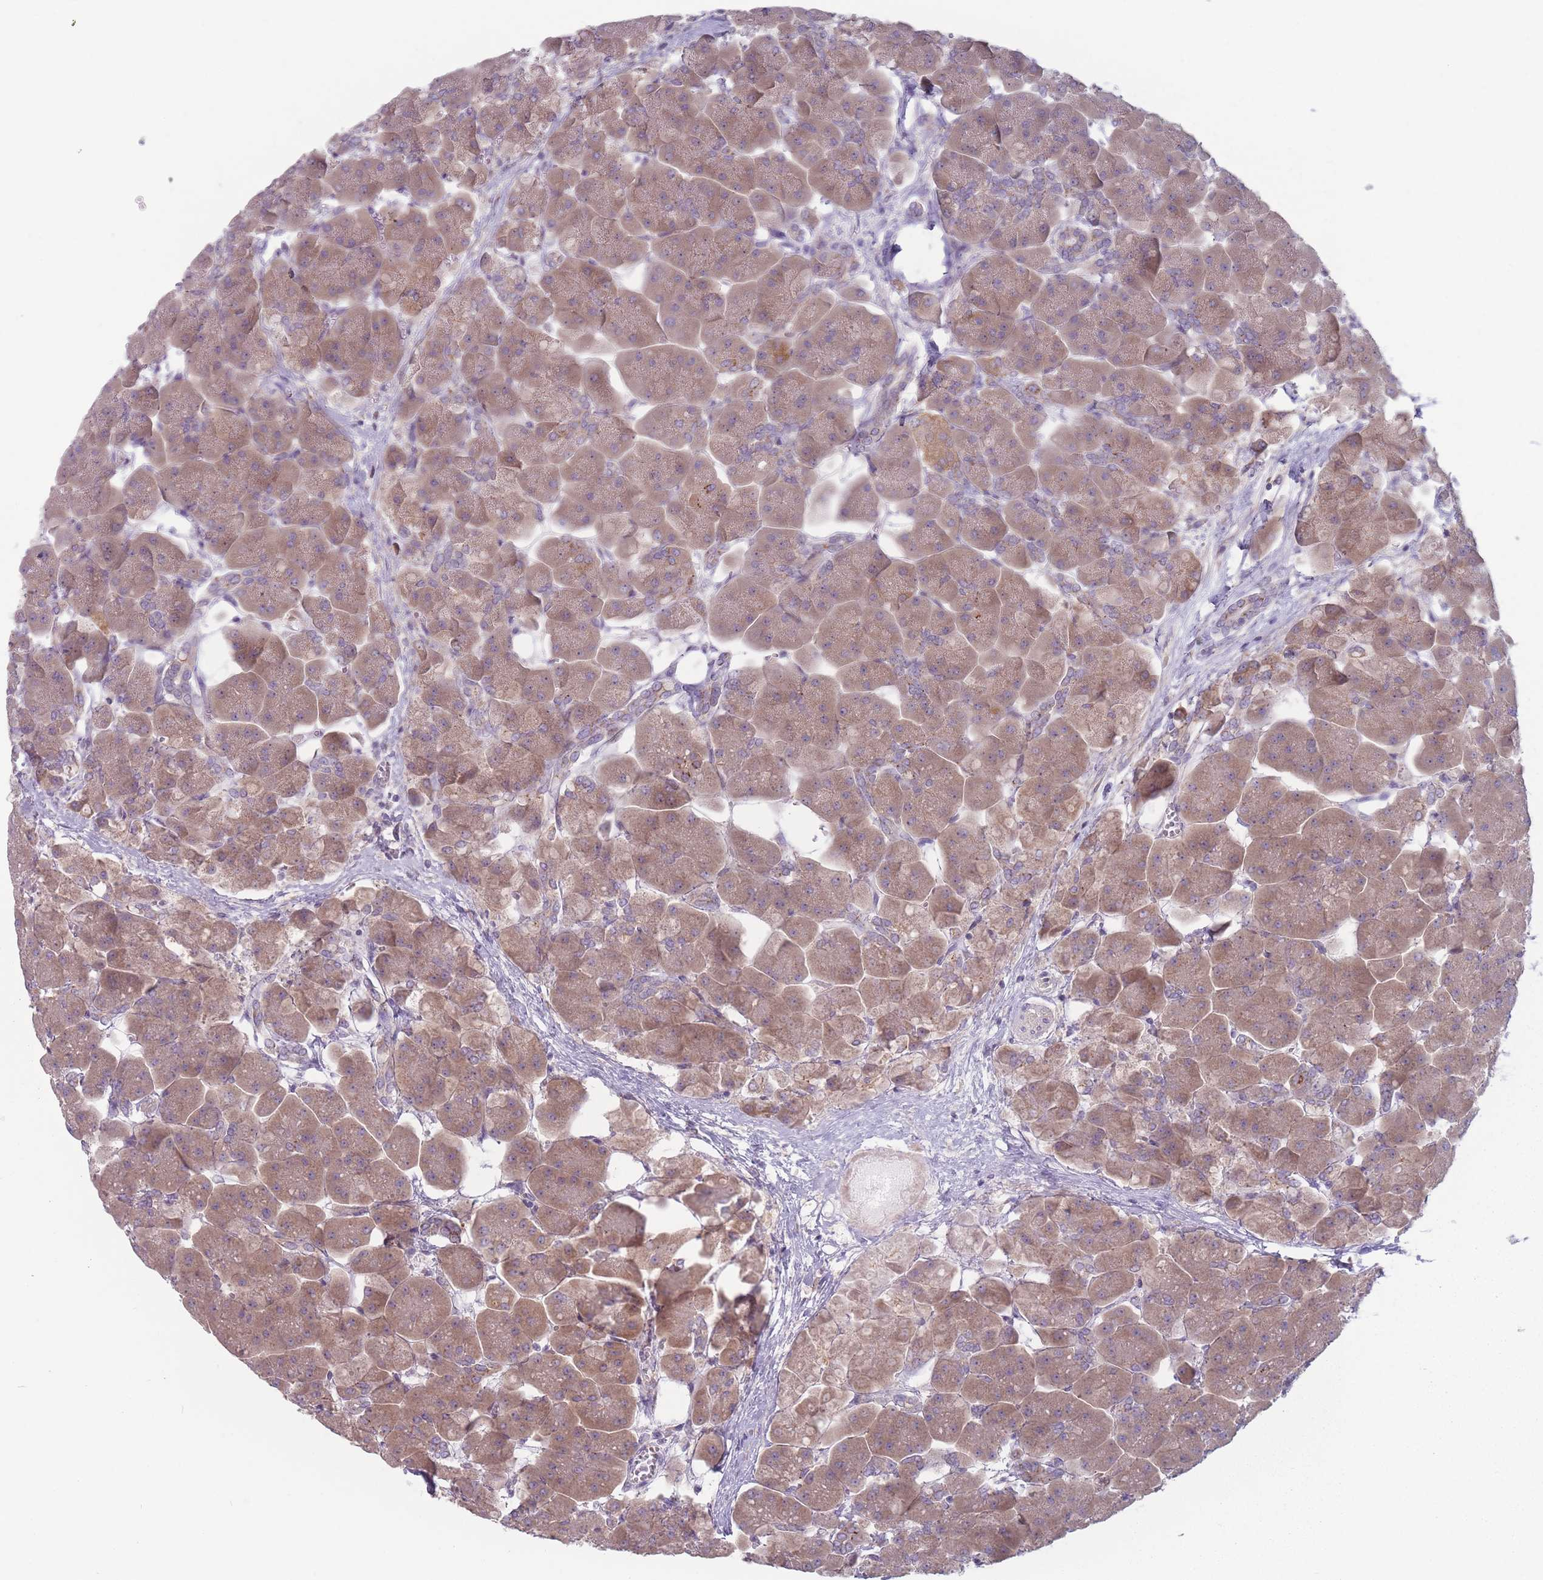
{"staining": {"intensity": "weak", "quantity": ">75%", "location": "cytoplasmic/membranous"}, "tissue": "pancreas", "cell_type": "Exocrine glandular cells", "image_type": "normal", "snomed": [{"axis": "morphology", "description": "Normal tissue, NOS"}, {"axis": "topography", "description": "Pancreas"}], "caption": "Pancreas stained for a protein displays weak cytoplasmic/membranous positivity in exocrine glandular cells. (DAB = brown stain, brightfield microscopy at high magnification).", "gene": "AKAIN1", "patient": {"sex": "male", "age": 66}}